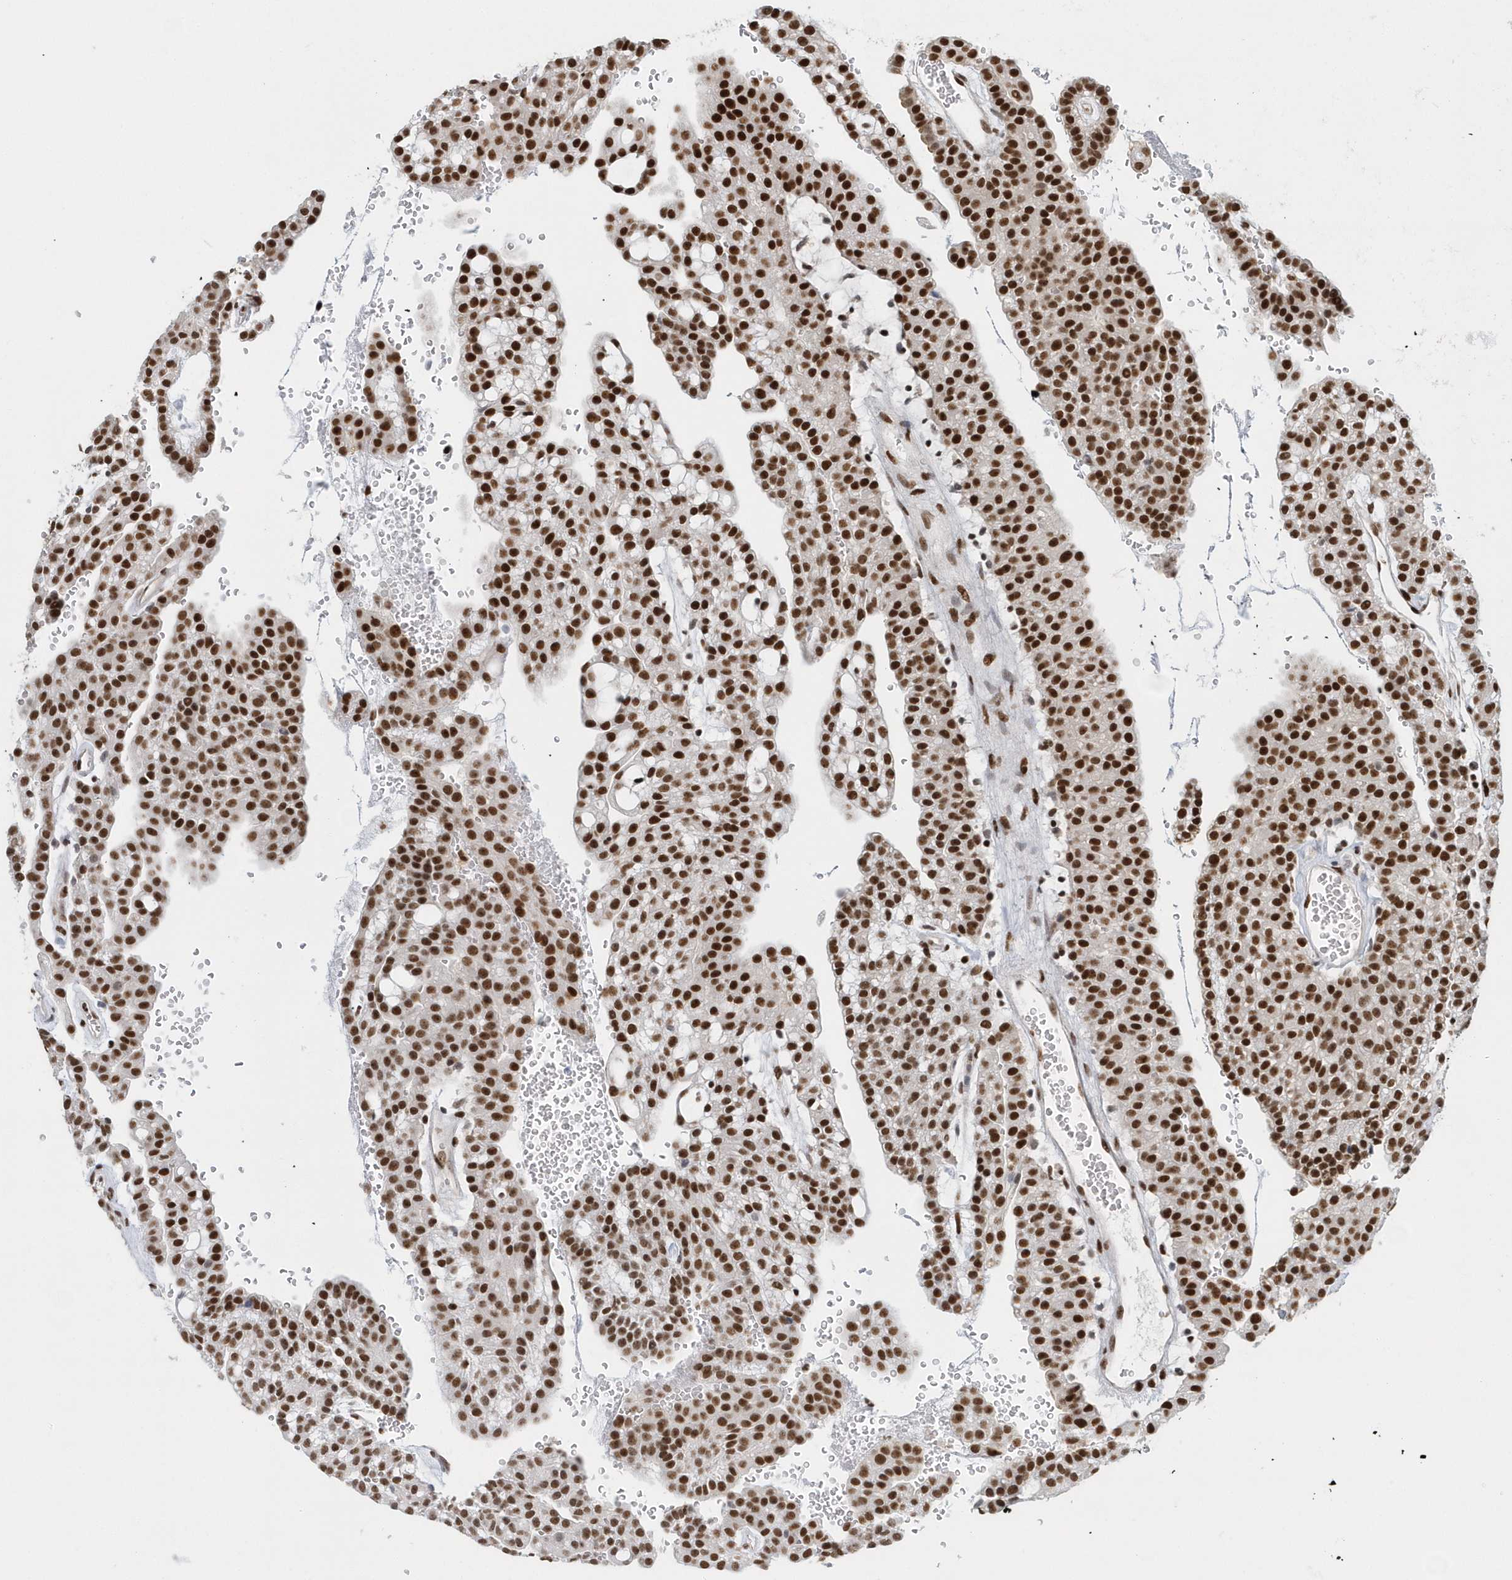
{"staining": {"intensity": "strong", "quantity": ">75%", "location": "nuclear"}, "tissue": "renal cancer", "cell_type": "Tumor cells", "image_type": "cancer", "snomed": [{"axis": "morphology", "description": "Adenocarcinoma, NOS"}, {"axis": "topography", "description": "Kidney"}], "caption": "Immunohistochemical staining of human adenocarcinoma (renal) exhibits strong nuclear protein positivity in approximately >75% of tumor cells. (brown staining indicates protein expression, while blue staining denotes nuclei).", "gene": "SUMO2", "patient": {"sex": "male", "age": 63}}